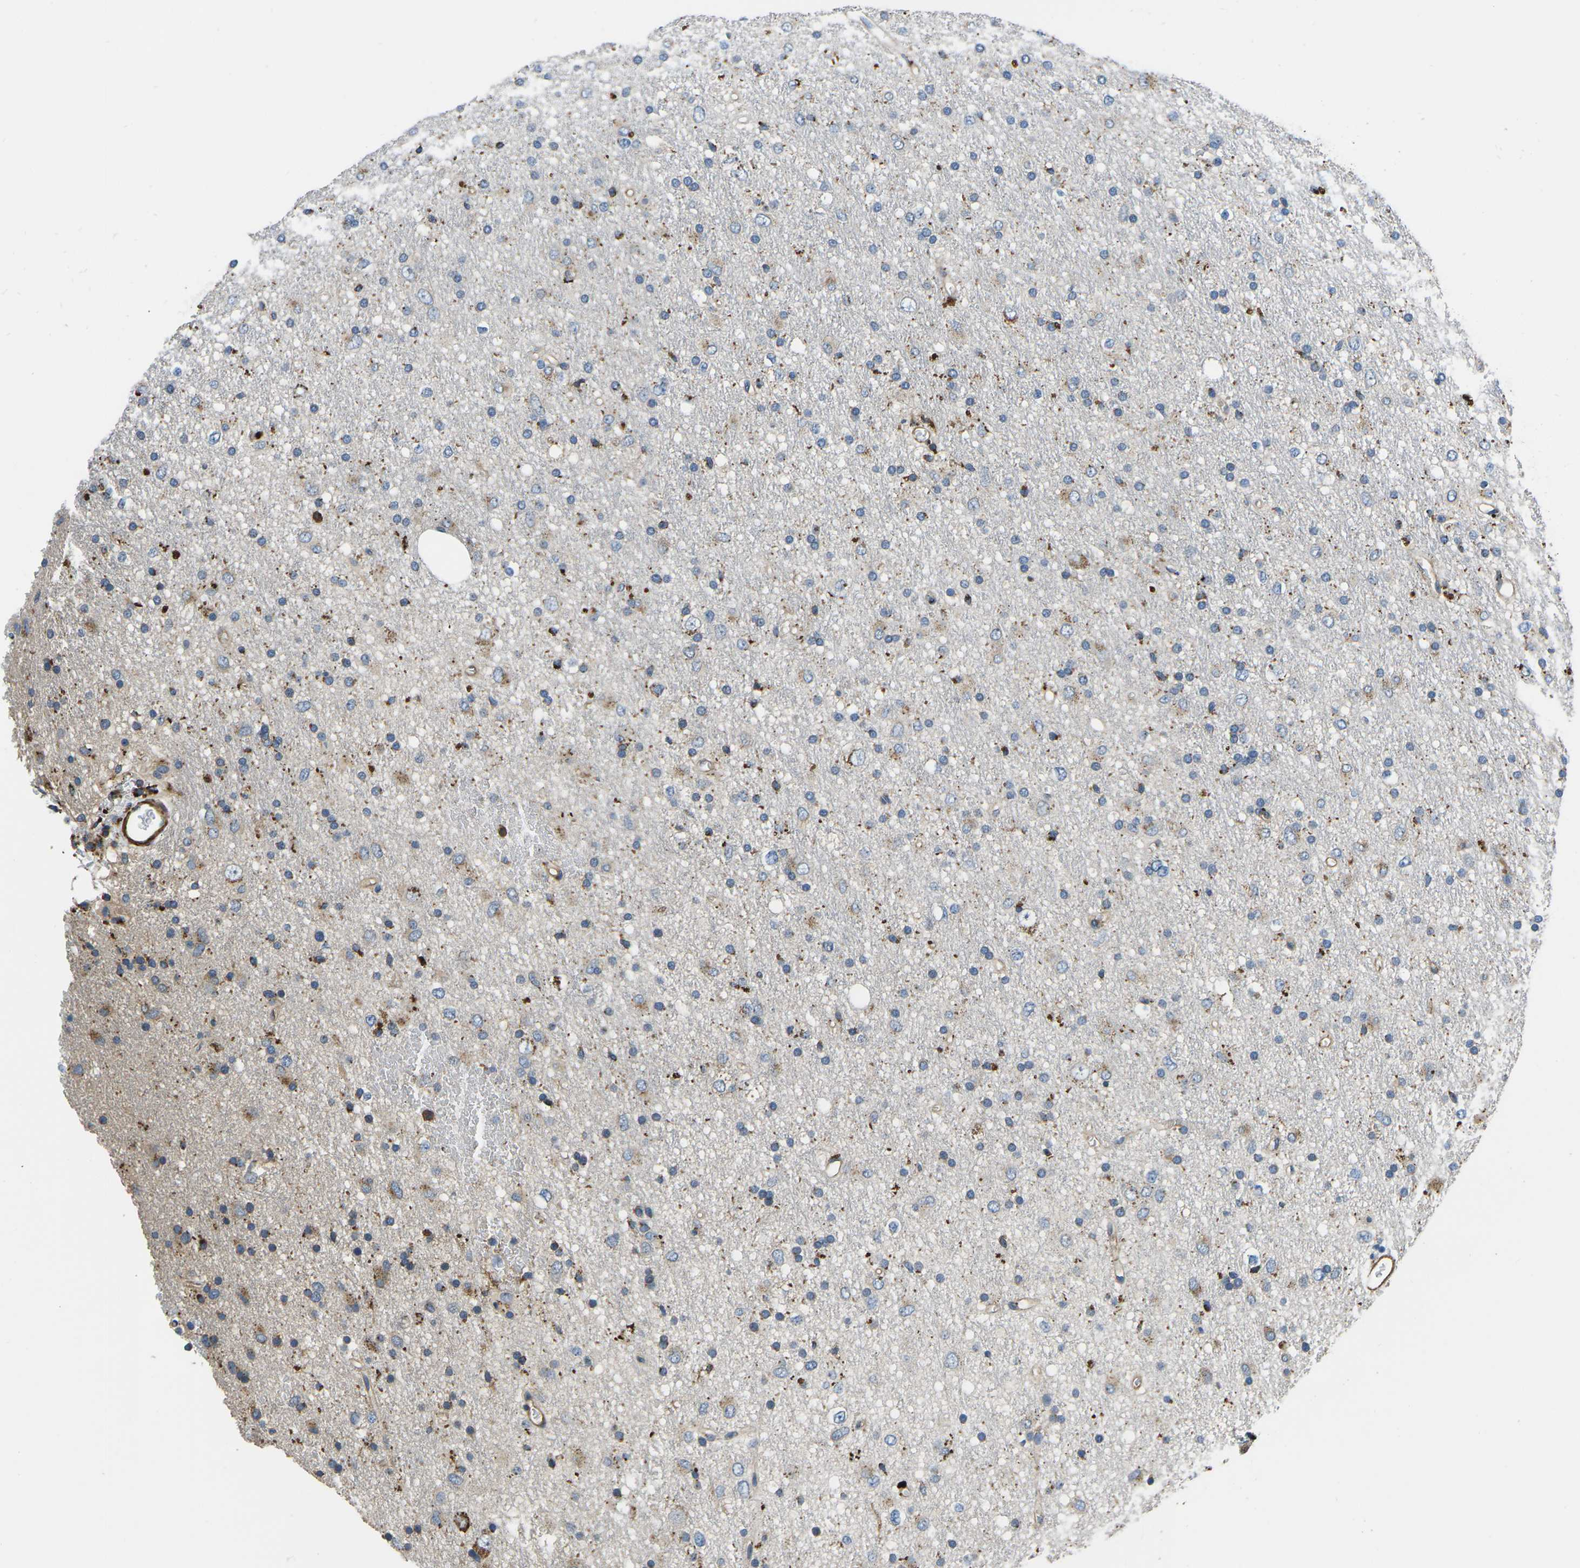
{"staining": {"intensity": "moderate", "quantity": "<25%", "location": "cytoplasmic/membranous"}, "tissue": "glioma", "cell_type": "Tumor cells", "image_type": "cancer", "snomed": [{"axis": "morphology", "description": "Glioma, malignant, Low grade"}, {"axis": "topography", "description": "Brain"}], "caption": "A brown stain labels moderate cytoplasmic/membranous staining of a protein in human glioma tumor cells.", "gene": "KCNJ15", "patient": {"sex": "male", "age": 77}}